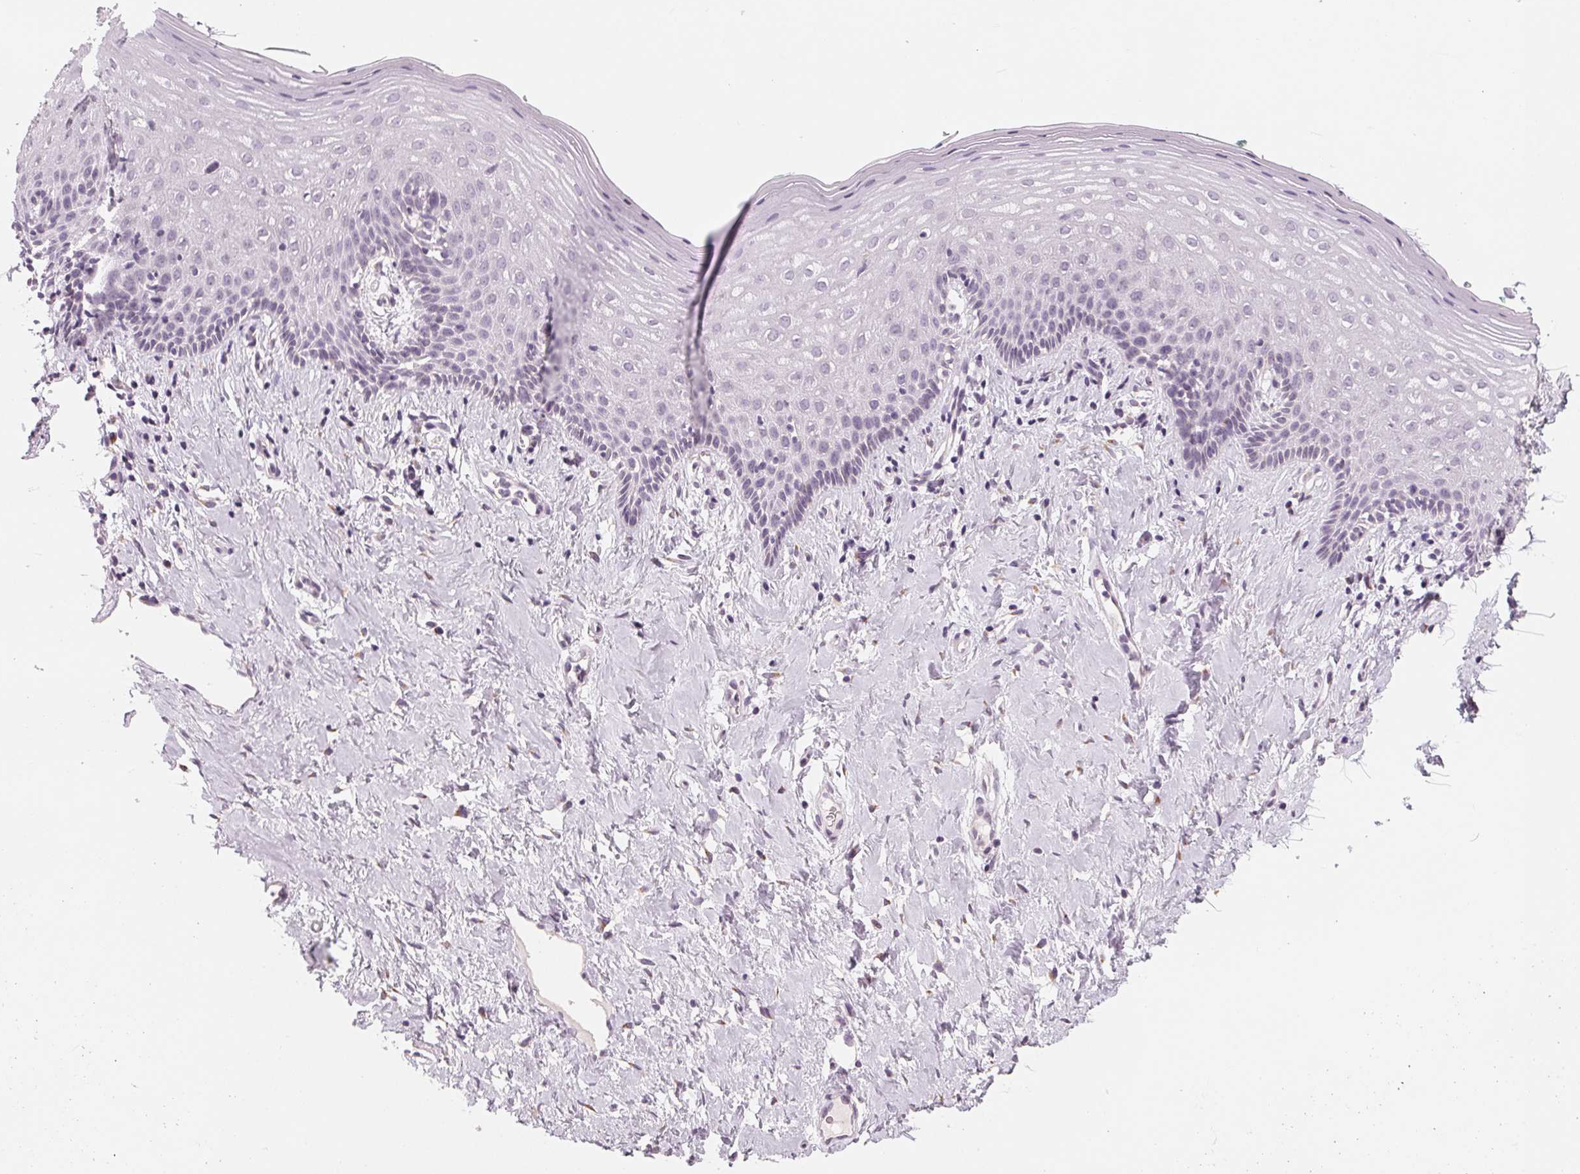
{"staining": {"intensity": "negative", "quantity": "none", "location": "none"}, "tissue": "vagina", "cell_type": "Squamous epithelial cells", "image_type": "normal", "snomed": [{"axis": "morphology", "description": "Normal tissue, NOS"}, {"axis": "topography", "description": "Vagina"}], "caption": "This is an IHC photomicrograph of unremarkable vagina. There is no staining in squamous epithelial cells.", "gene": "IL9R", "patient": {"sex": "female", "age": 42}}